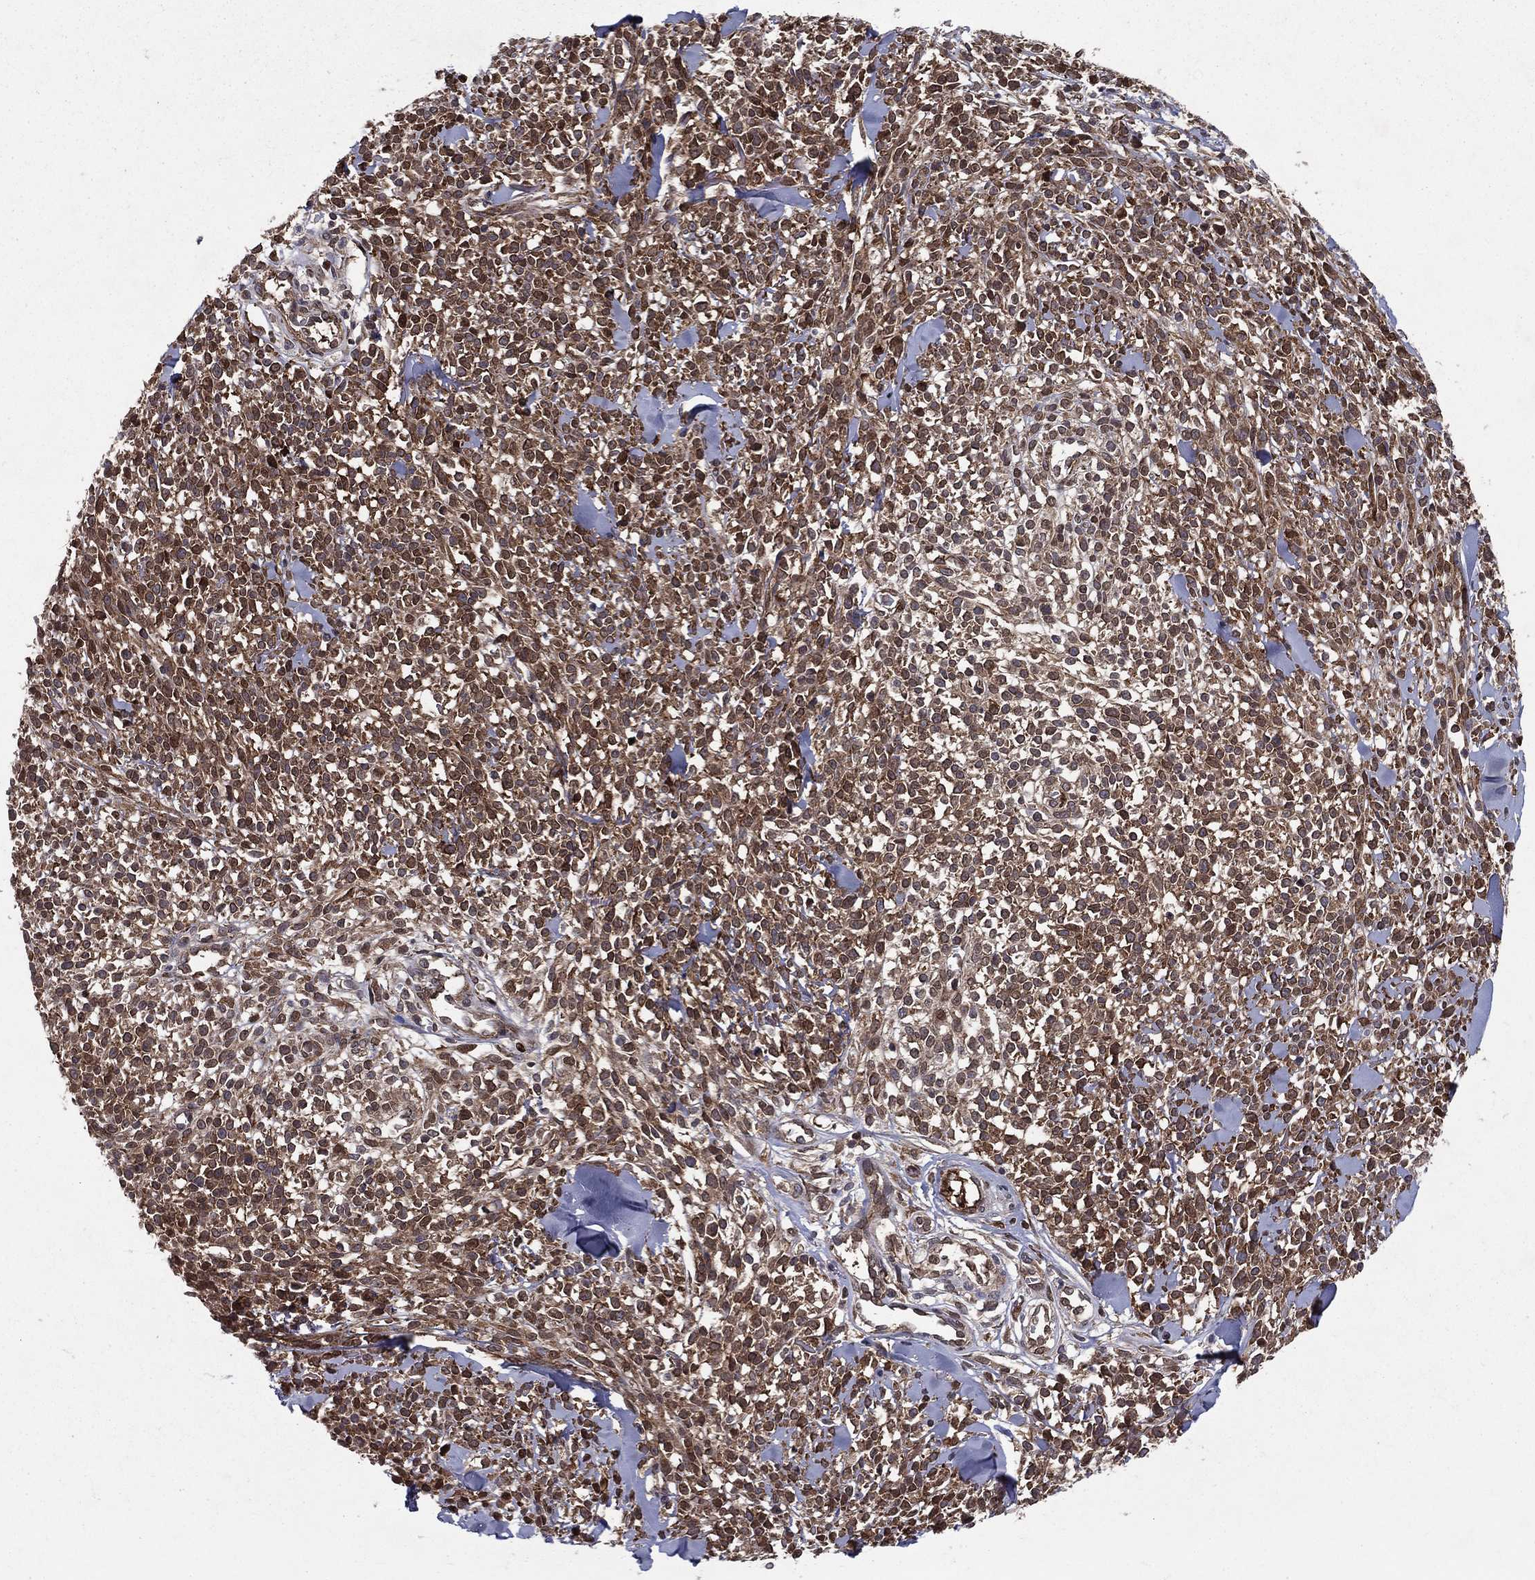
{"staining": {"intensity": "moderate", "quantity": ">75%", "location": "cytoplasmic/membranous"}, "tissue": "melanoma", "cell_type": "Tumor cells", "image_type": "cancer", "snomed": [{"axis": "morphology", "description": "Malignant melanoma, NOS"}, {"axis": "topography", "description": "Skin"}, {"axis": "topography", "description": "Skin of trunk"}], "caption": "A brown stain shows moderate cytoplasmic/membranous staining of a protein in human malignant melanoma tumor cells.", "gene": "CERS2", "patient": {"sex": "male", "age": 74}}